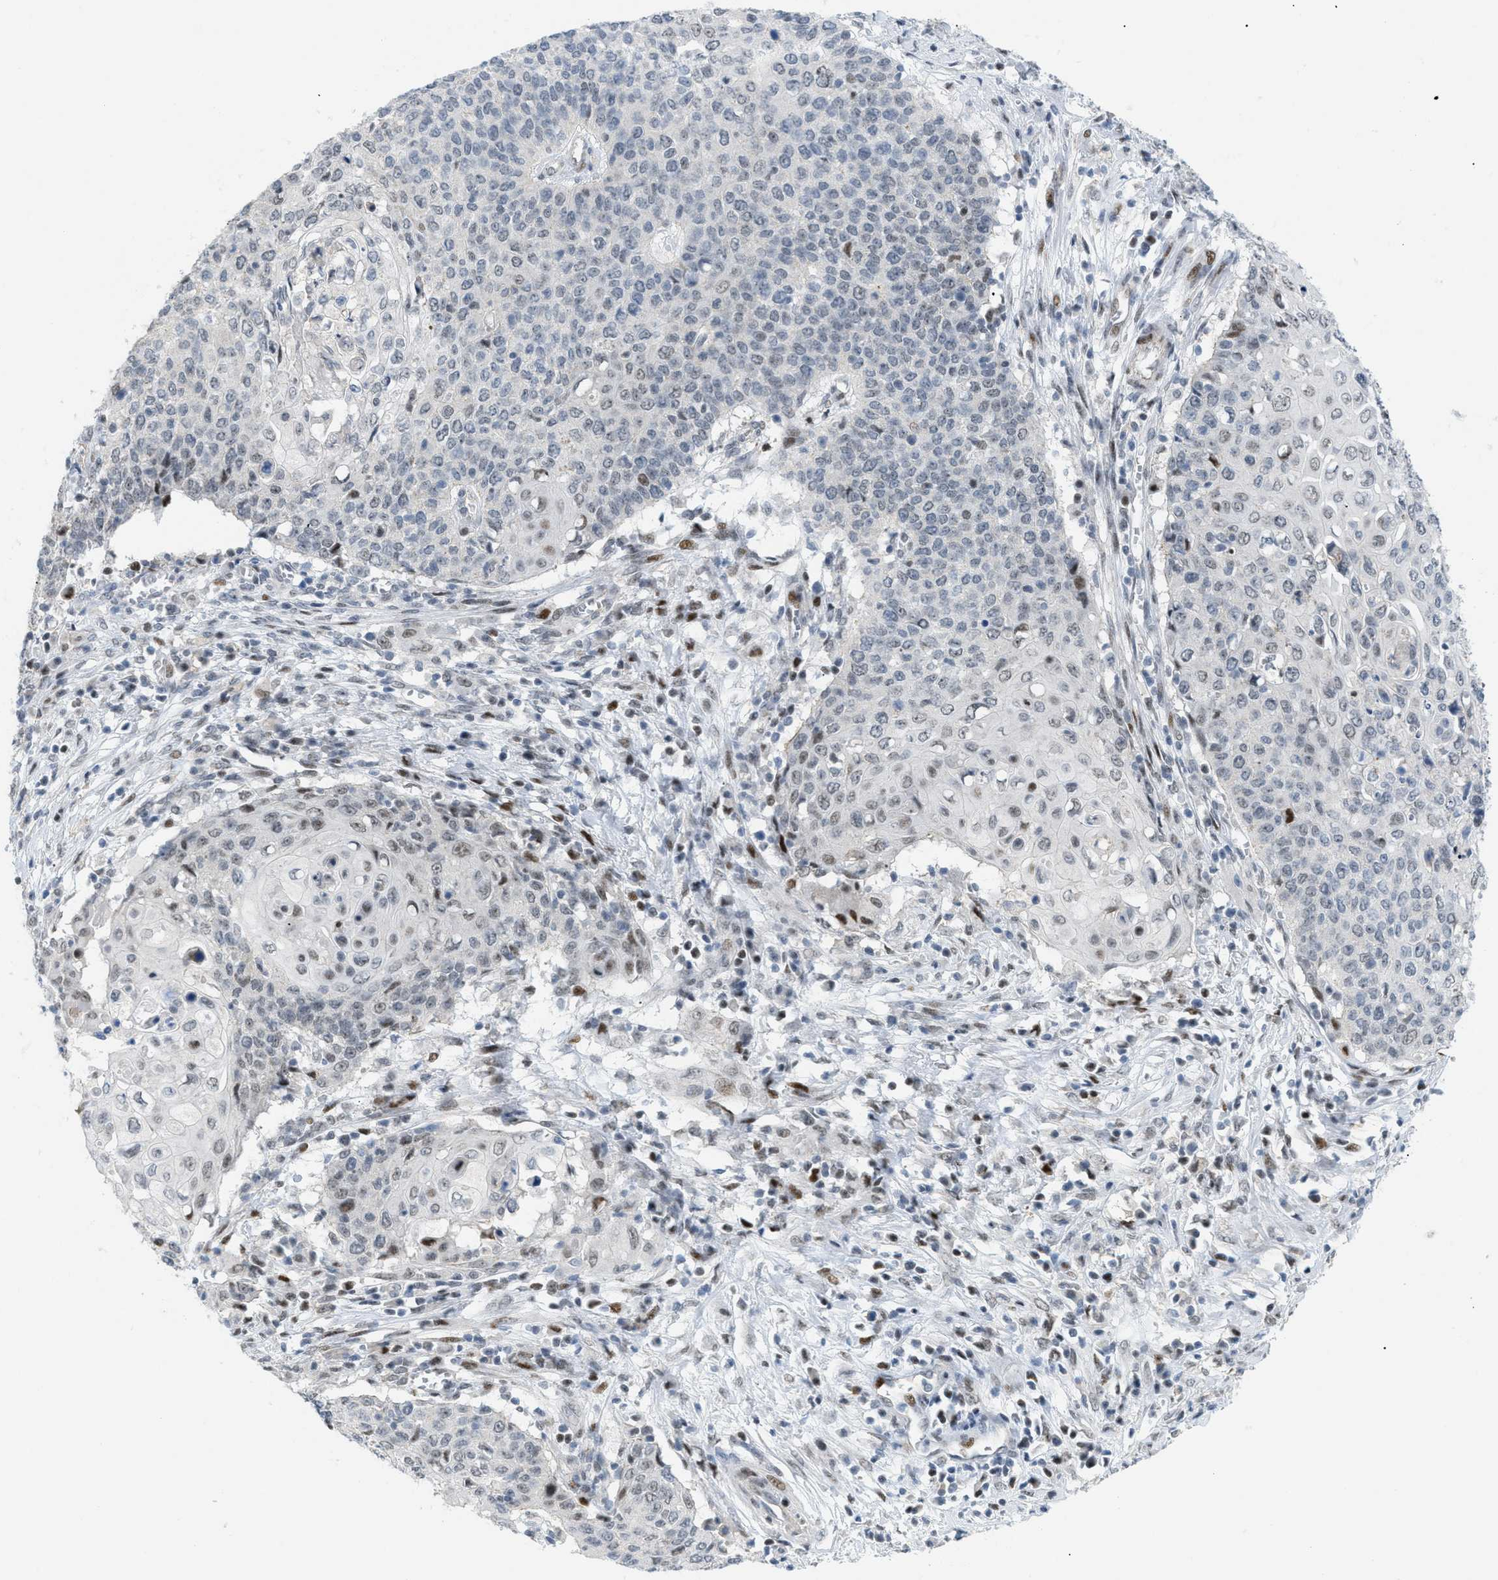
{"staining": {"intensity": "moderate", "quantity": "<25%", "location": "nuclear"}, "tissue": "cervical cancer", "cell_type": "Tumor cells", "image_type": "cancer", "snomed": [{"axis": "morphology", "description": "Squamous cell carcinoma, NOS"}, {"axis": "topography", "description": "Cervix"}], "caption": "About <25% of tumor cells in squamous cell carcinoma (cervical) exhibit moderate nuclear protein staining as visualized by brown immunohistochemical staining.", "gene": "MED1", "patient": {"sex": "female", "age": 39}}